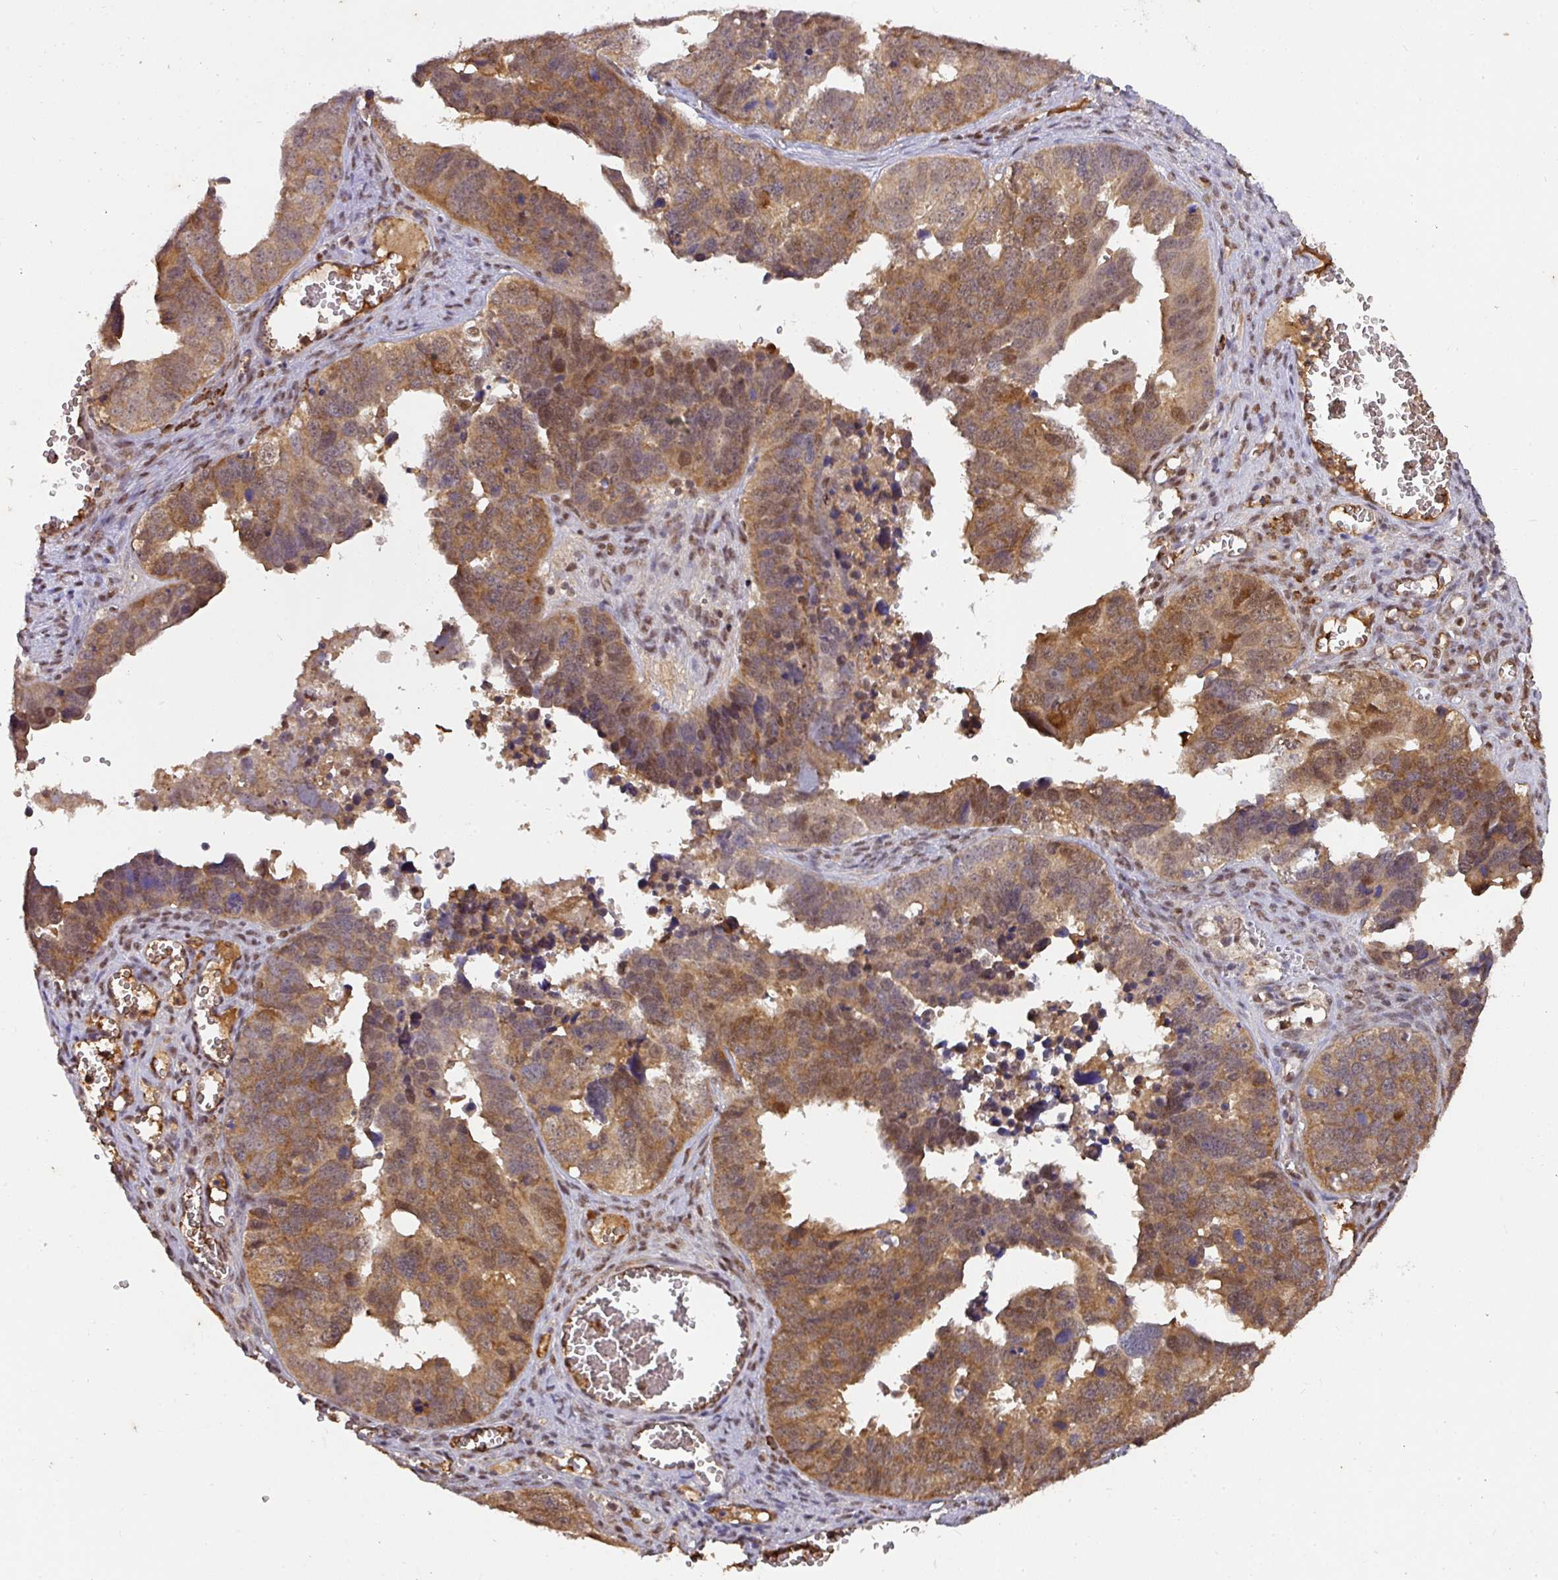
{"staining": {"intensity": "moderate", "quantity": ">75%", "location": "cytoplasmic/membranous,nuclear"}, "tissue": "ovarian cancer", "cell_type": "Tumor cells", "image_type": "cancer", "snomed": [{"axis": "morphology", "description": "Cystadenocarcinoma, serous, NOS"}, {"axis": "topography", "description": "Ovary"}], "caption": "The immunohistochemical stain shows moderate cytoplasmic/membranous and nuclear staining in tumor cells of ovarian cancer tissue.", "gene": "RANBP9", "patient": {"sex": "female", "age": 76}}